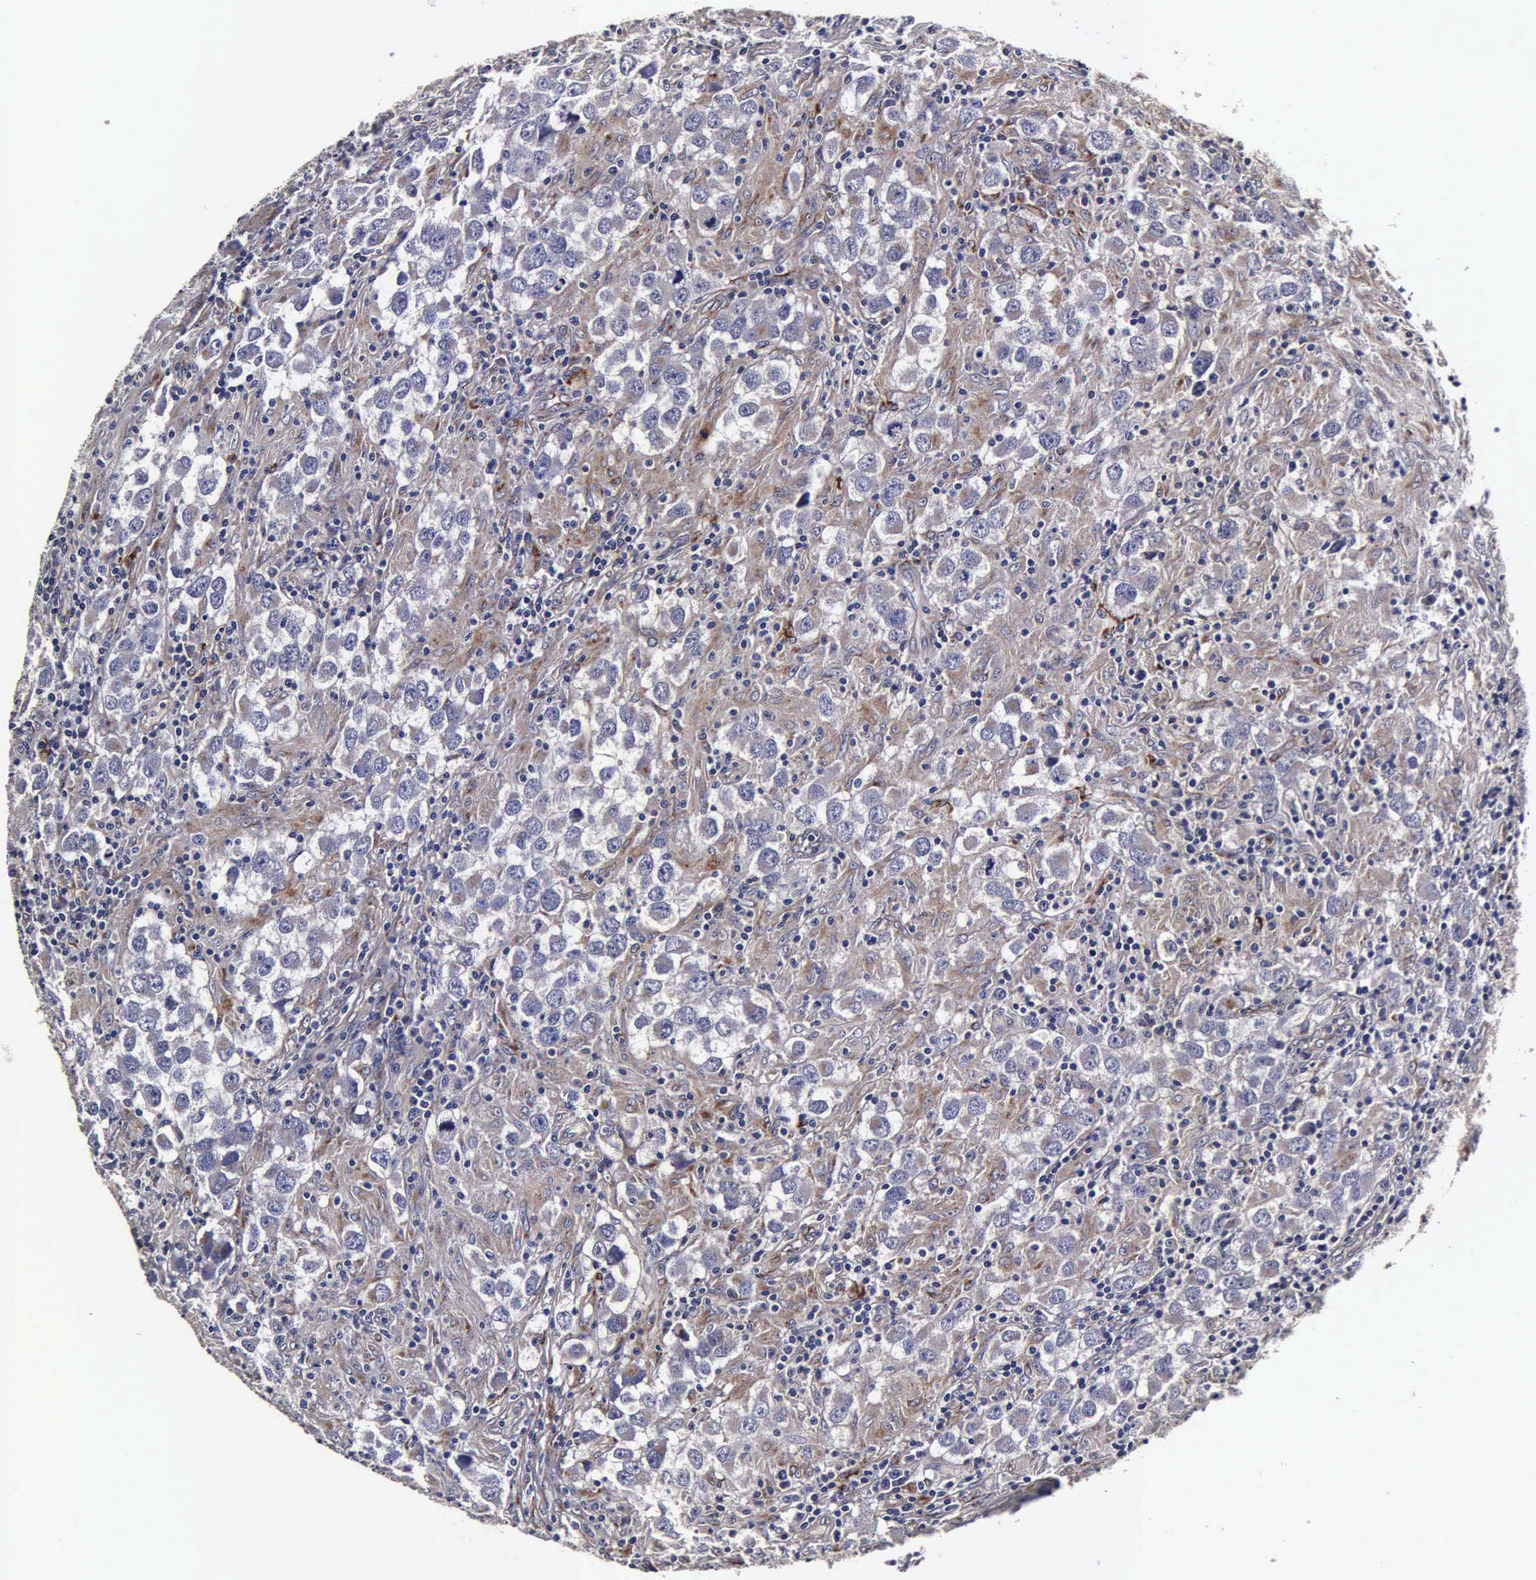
{"staining": {"intensity": "negative", "quantity": "none", "location": "none"}, "tissue": "testis cancer", "cell_type": "Tumor cells", "image_type": "cancer", "snomed": [{"axis": "morphology", "description": "Carcinoma, Embryonal, NOS"}, {"axis": "topography", "description": "Testis"}], "caption": "Immunohistochemistry (IHC) micrograph of testis cancer stained for a protein (brown), which shows no staining in tumor cells.", "gene": "CST3", "patient": {"sex": "male", "age": 21}}